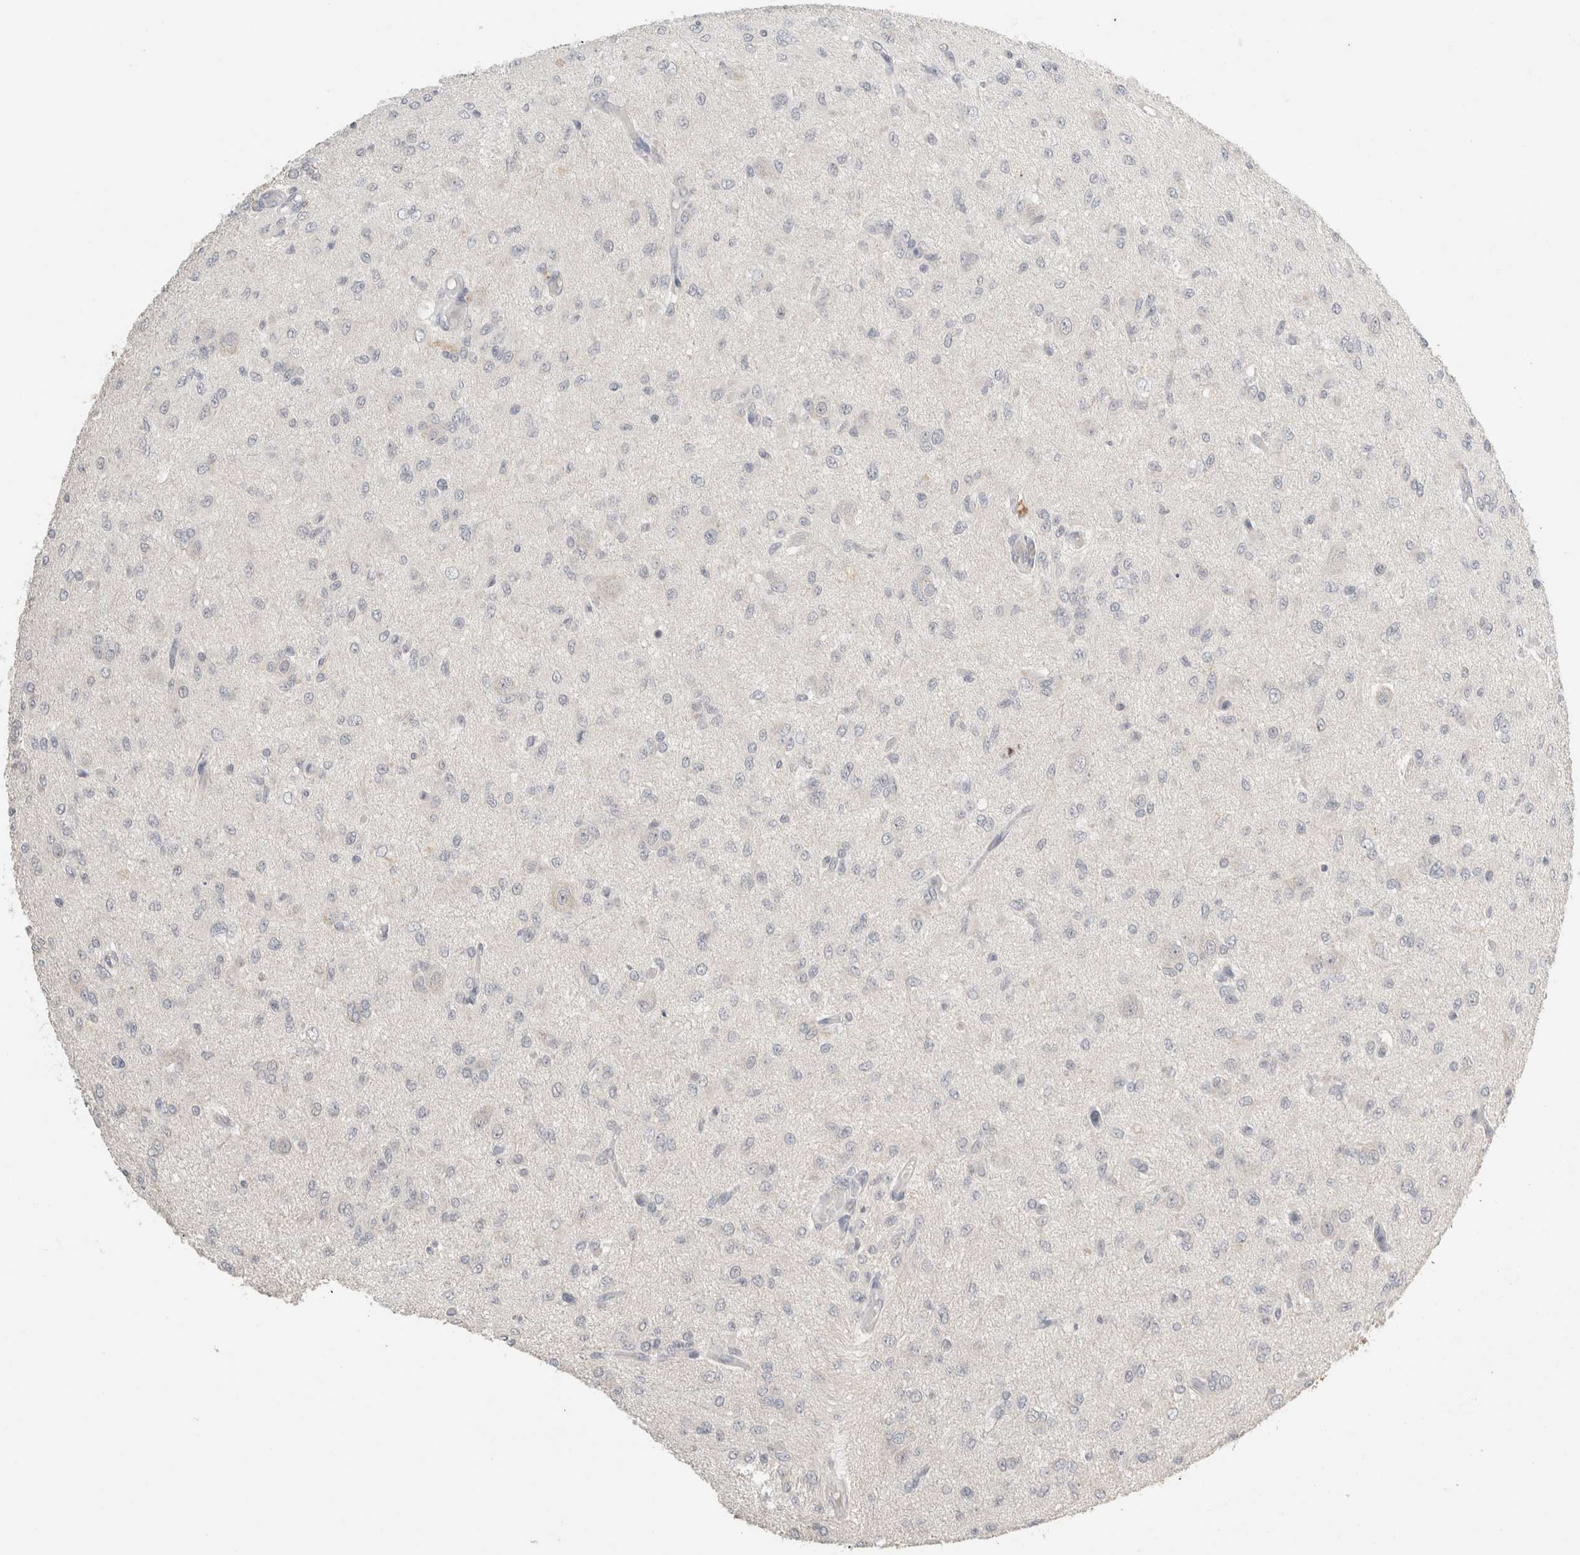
{"staining": {"intensity": "negative", "quantity": "none", "location": "none"}, "tissue": "glioma", "cell_type": "Tumor cells", "image_type": "cancer", "snomed": [{"axis": "morphology", "description": "Glioma, malignant, High grade"}, {"axis": "topography", "description": "Brain"}], "caption": "High power microscopy photomicrograph of an immunohistochemistry (IHC) histopathology image of malignant glioma (high-grade), revealing no significant staining in tumor cells. (DAB IHC visualized using brightfield microscopy, high magnification).", "gene": "TRAT1", "patient": {"sex": "female", "age": 59}}